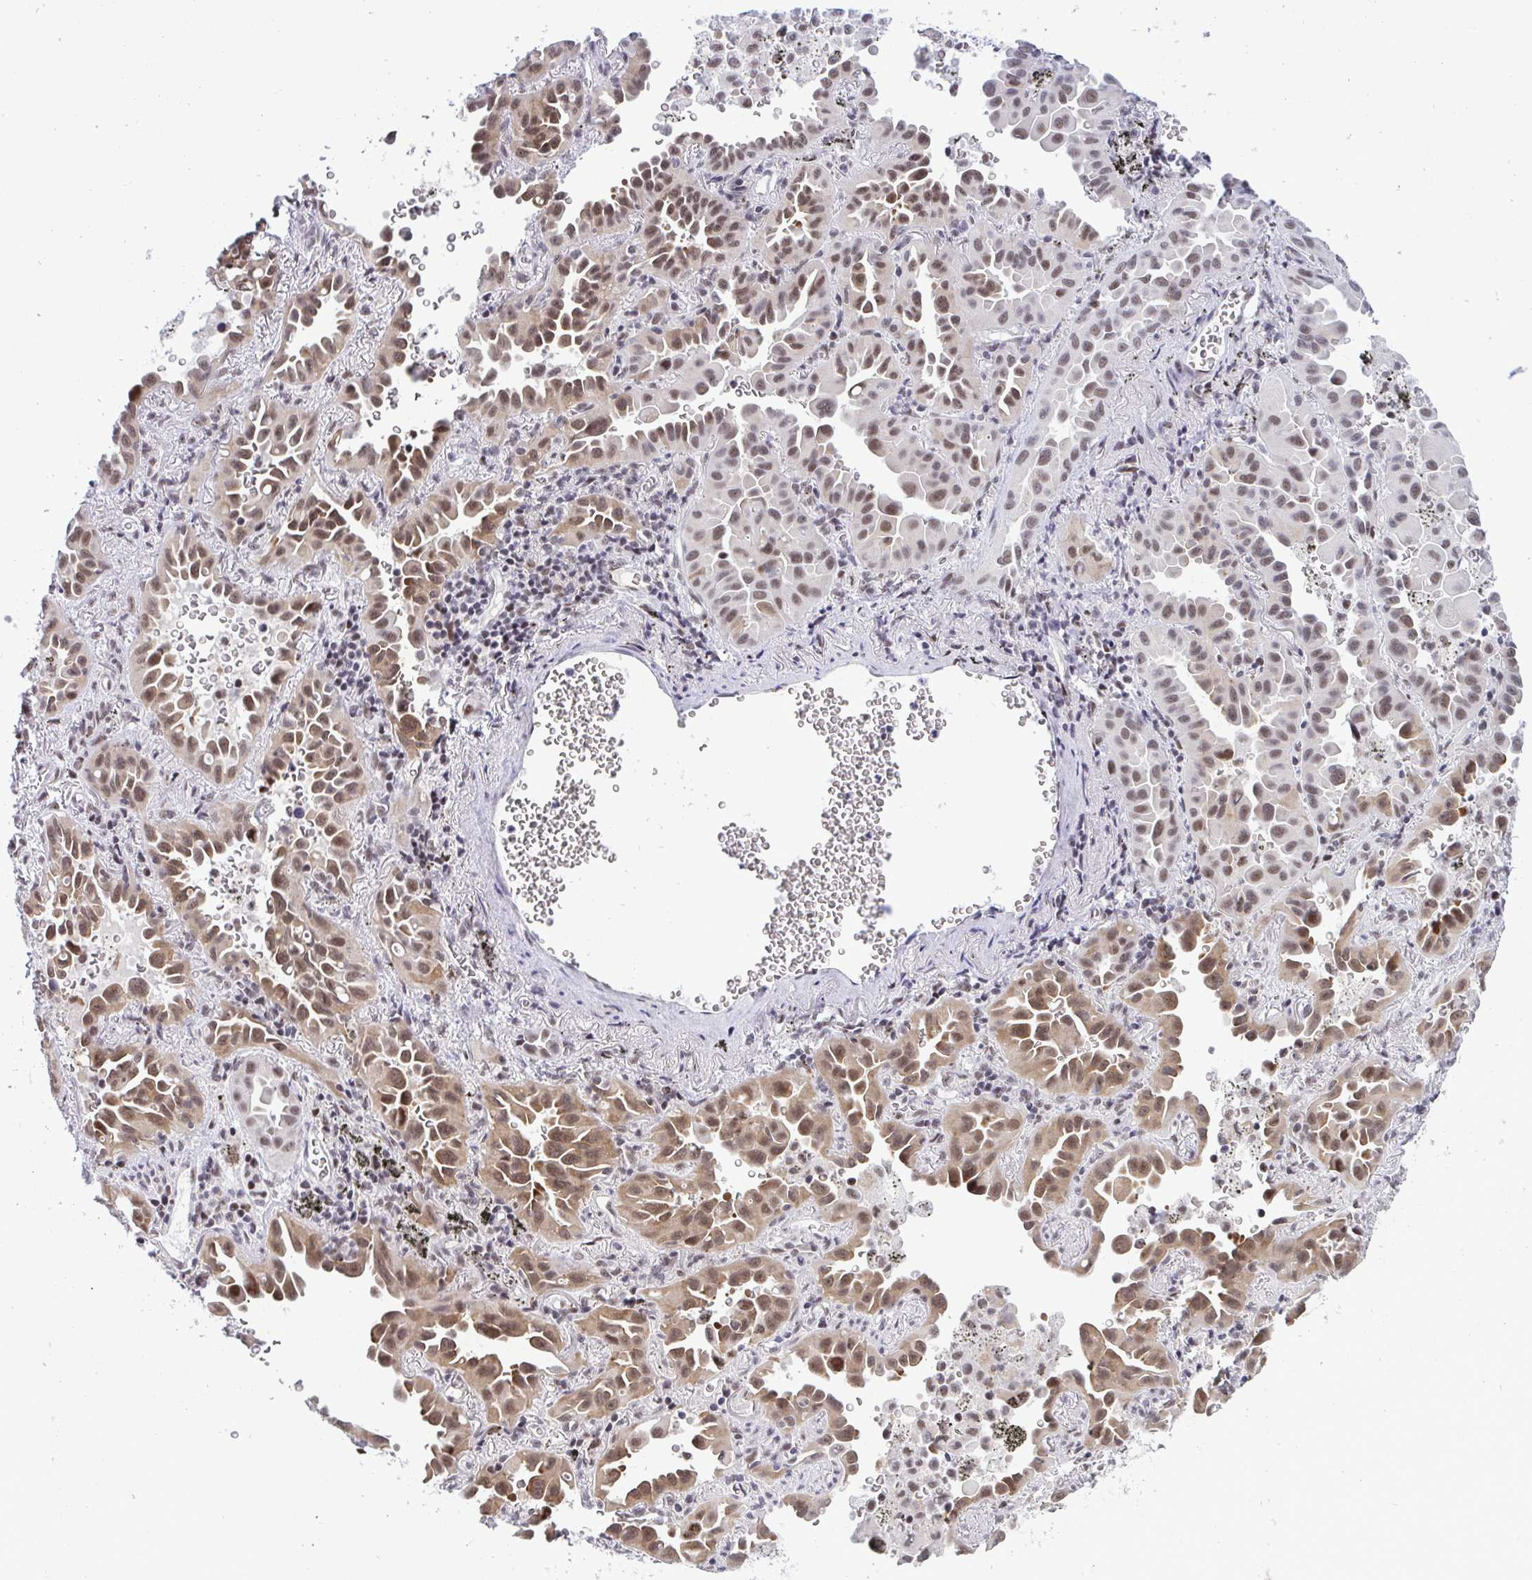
{"staining": {"intensity": "moderate", "quantity": ">75%", "location": "nuclear"}, "tissue": "lung cancer", "cell_type": "Tumor cells", "image_type": "cancer", "snomed": [{"axis": "morphology", "description": "Adenocarcinoma, NOS"}, {"axis": "topography", "description": "Lung"}], "caption": "Protein staining by immunohistochemistry exhibits moderate nuclear staining in about >75% of tumor cells in lung cancer.", "gene": "WBP11", "patient": {"sex": "male", "age": 68}}